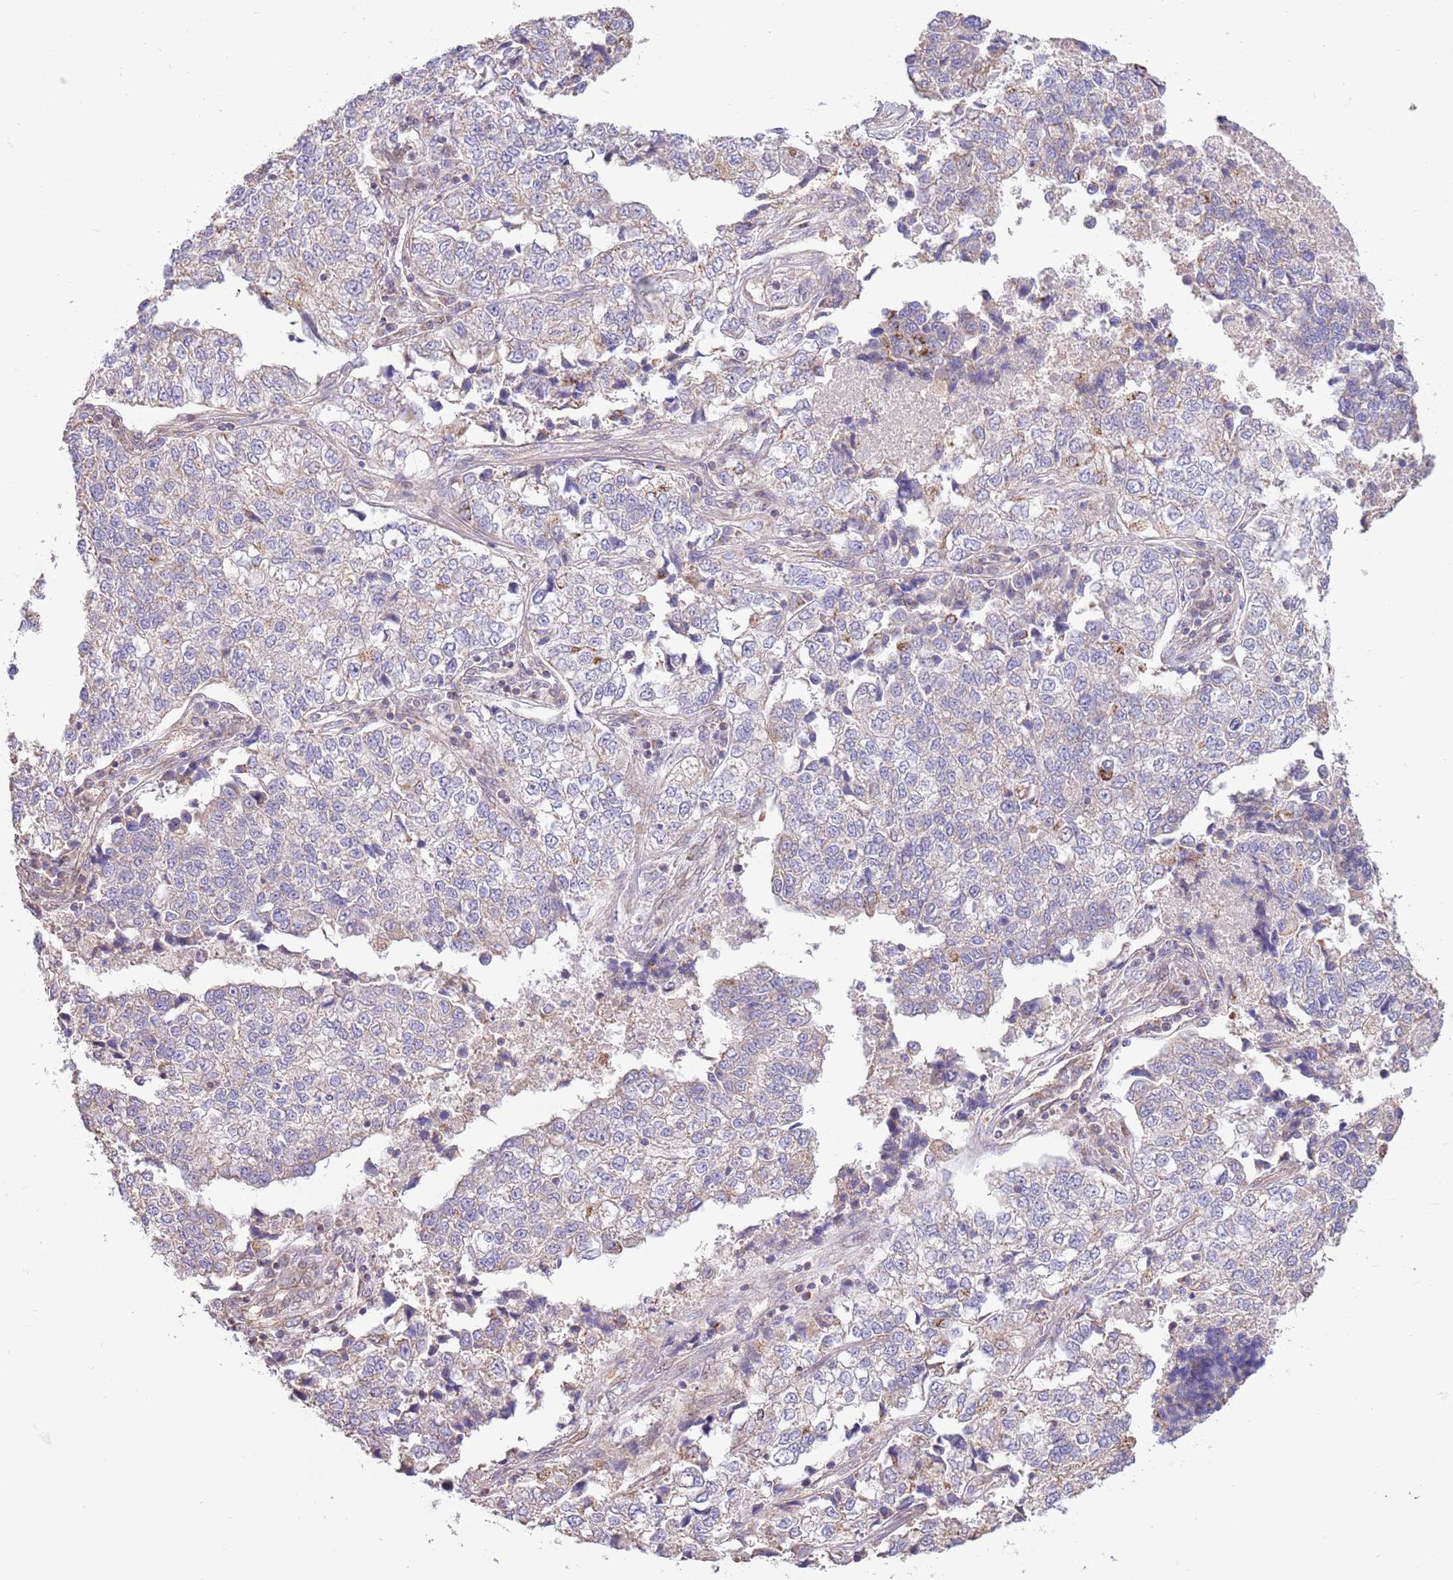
{"staining": {"intensity": "negative", "quantity": "none", "location": "none"}, "tissue": "lung cancer", "cell_type": "Tumor cells", "image_type": "cancer", "snomed": [{"axis": "morphology", "description": "Adenocarcinoma, NOS"}, {"axis": "topography", "description": "Lung"}], "caption": "The micrograph reveals no significant staining in tumor cells of lung adenocarcinoma. (DAB (3,3'-diaminobenzidine) IHC, high magnification).", "gene": "ARL2BP", "patient": {"sex": "male", "age": 49}}